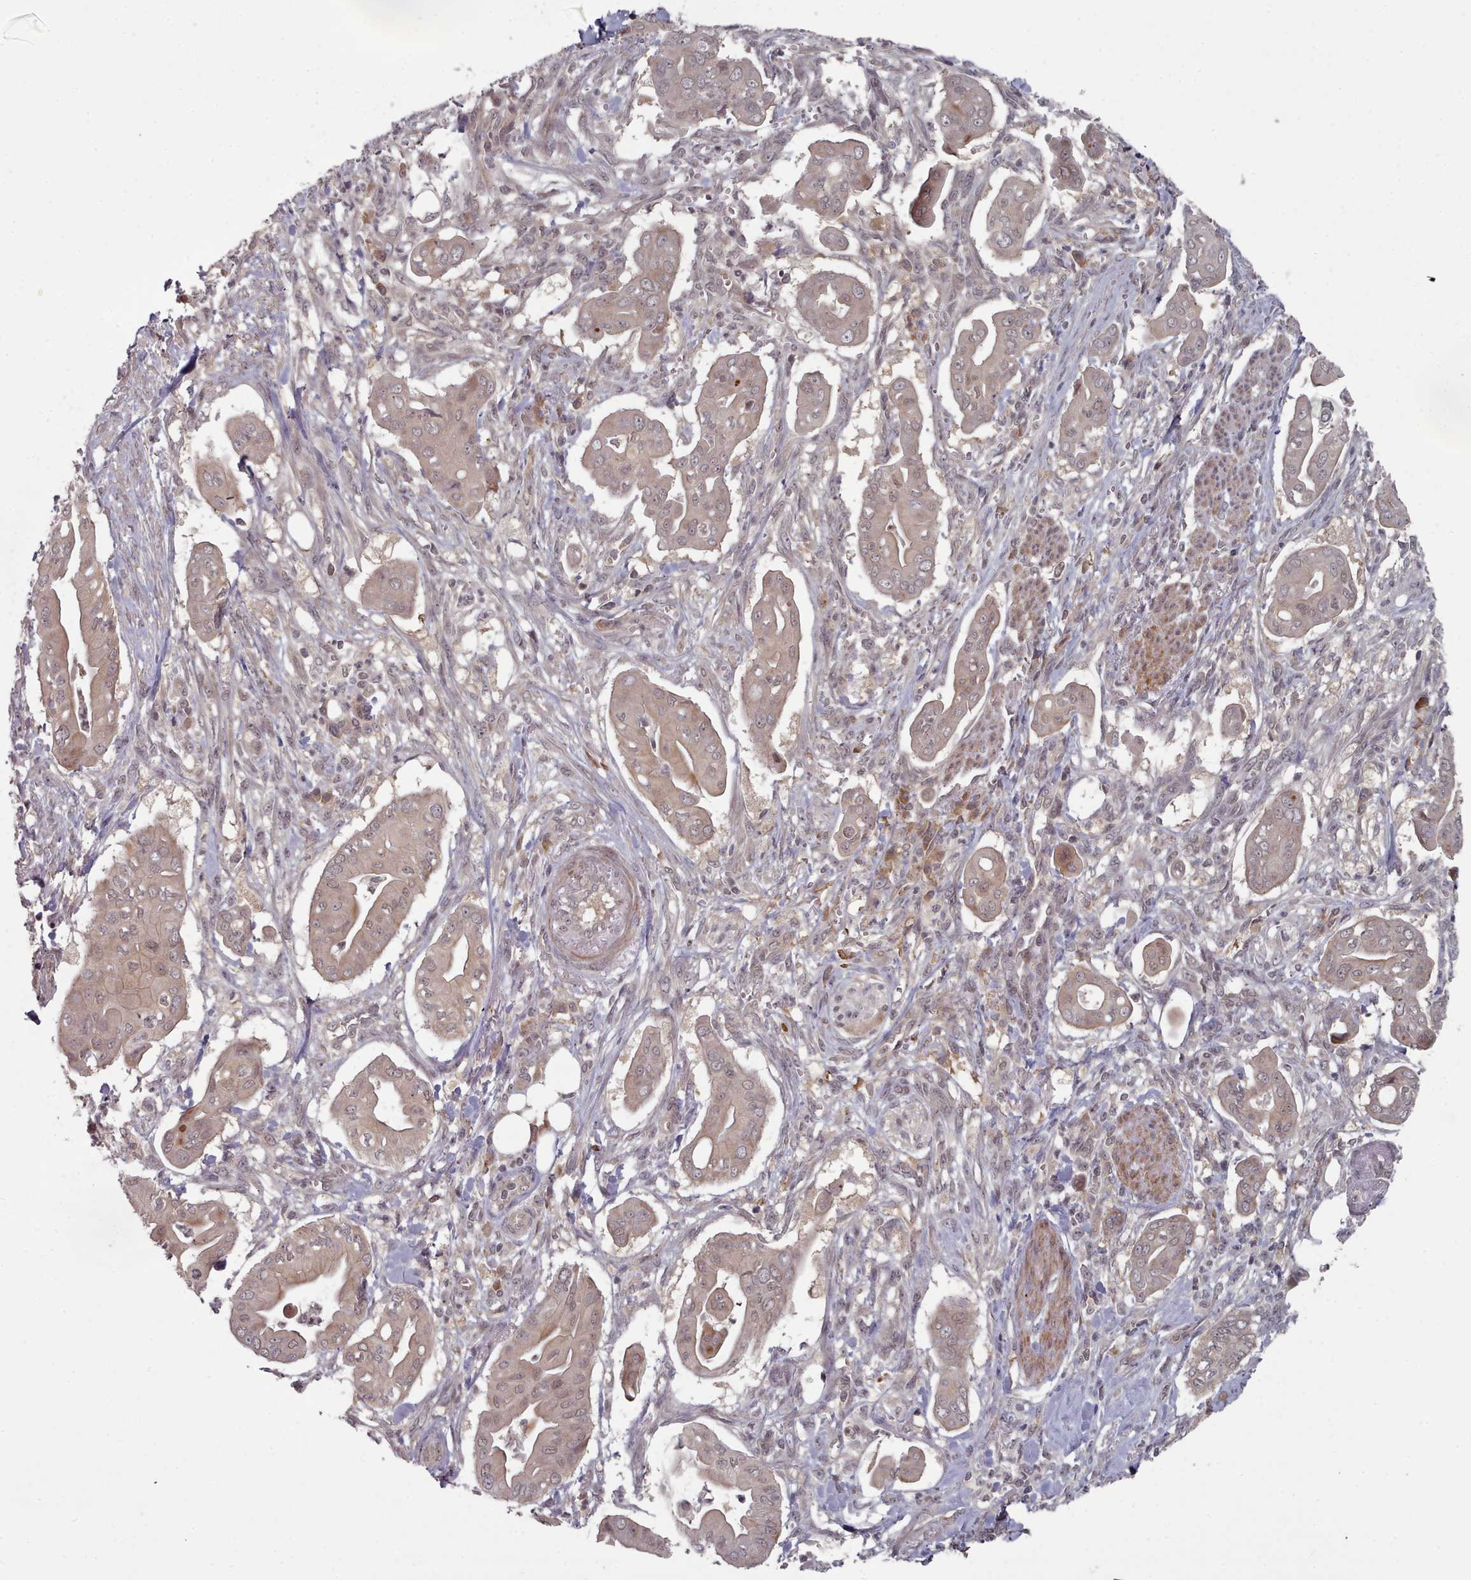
{"staining": {"intensity": "weak", "quantity": "25%-75%", "location": "cytoplasmic/membranous"}, "tissue": "pancreatic cancer", "cell_type": "Tumor cells", "image_type": "cancer", "snomed": [{"axis": "morphology", "description": "Adenocarcinoma, NOS"}, {"axis": "topography", "description": "Pancreas"}], "caption": "Pancreatic cancer (adenocarcinoma) stained with IHC exhibits weak cytoplasmic/membranous staining in approximately 25%-75% of tumor cells.", "gene": "HYAL3", "patient": {"sex": "male", "age": 71}}